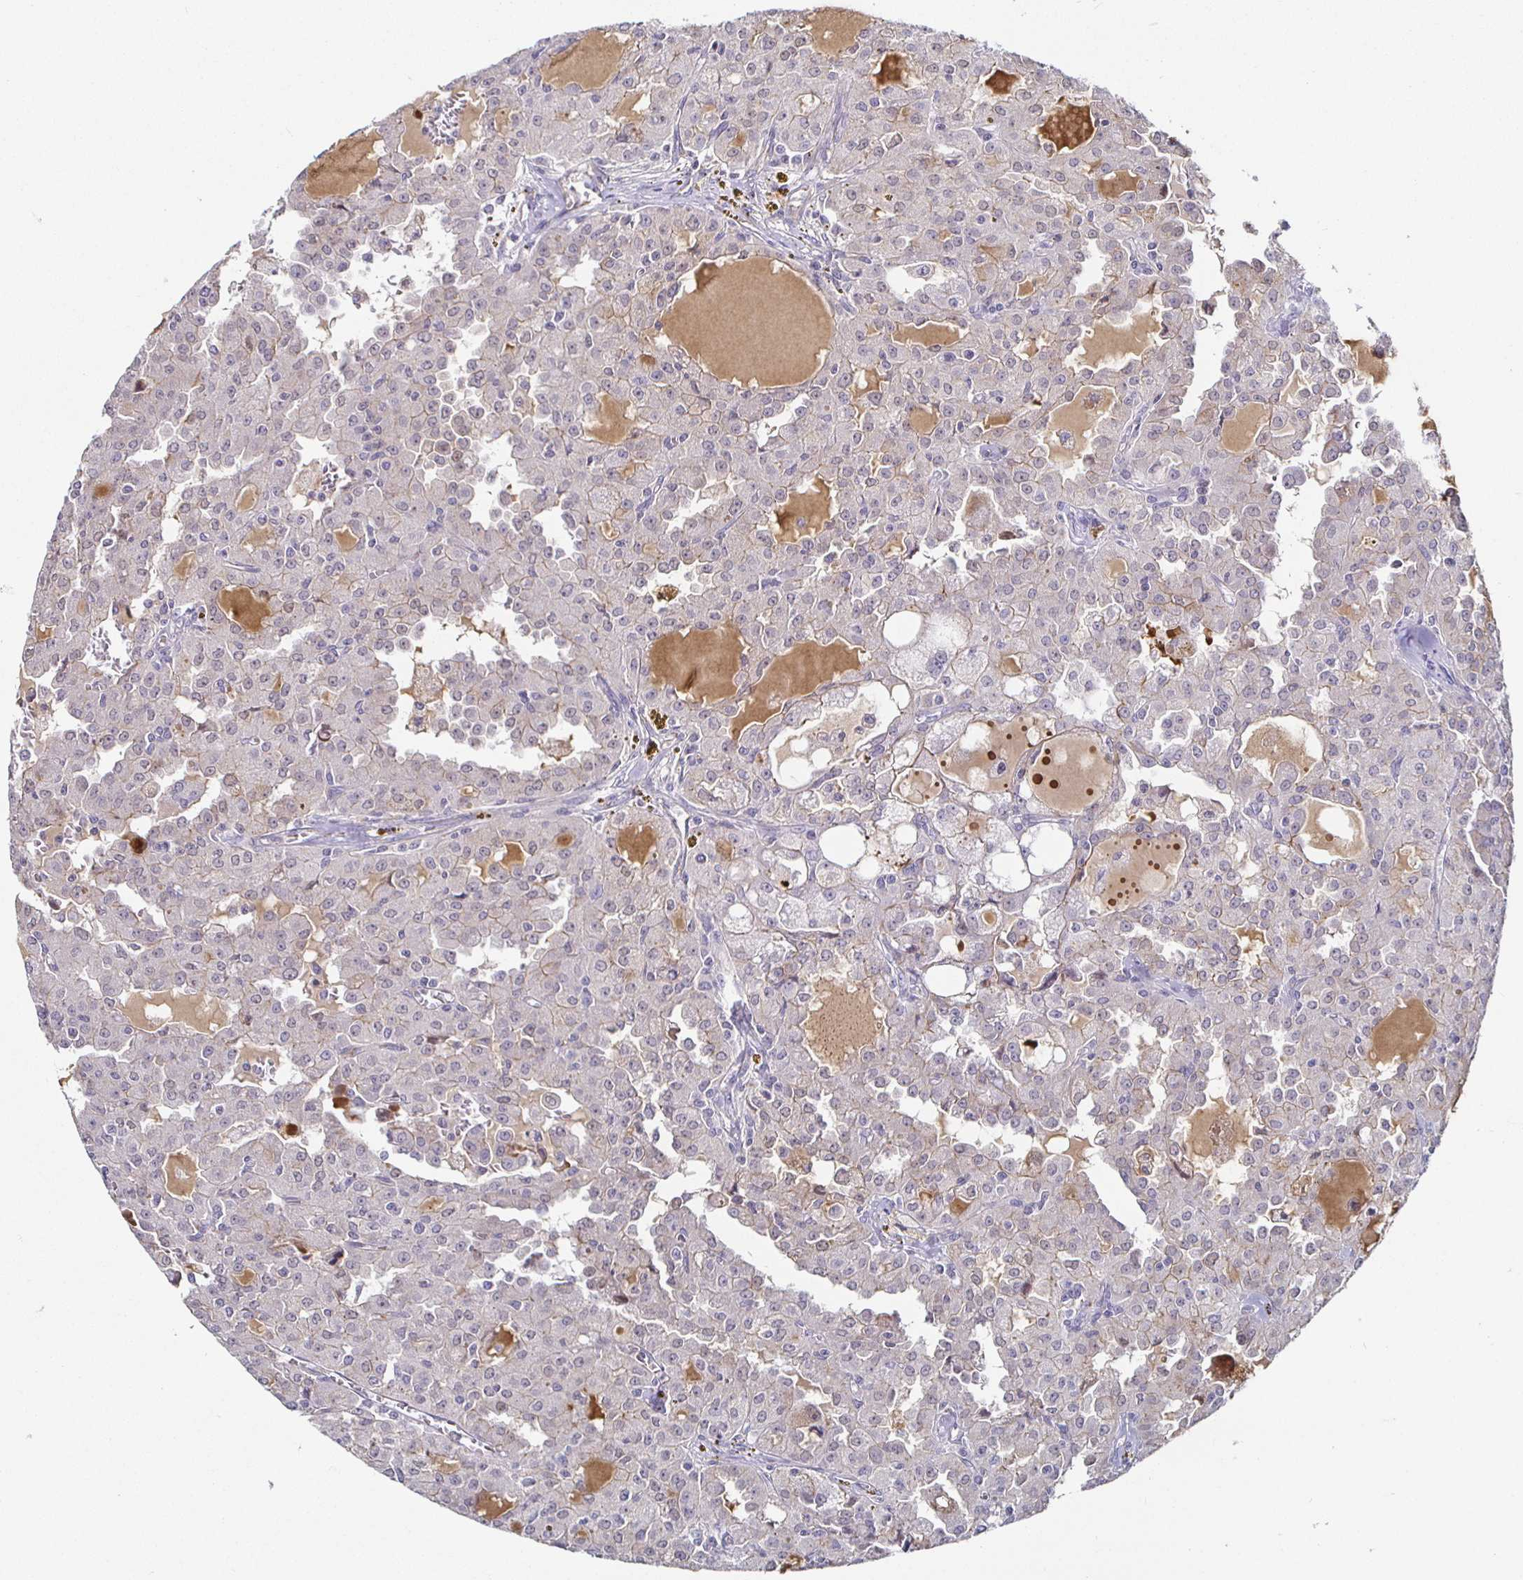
{"staining": {"intensity": "negative", "quantity": "none", "location": "none"}, "tissue": "head and neck cancer", "cell_type": "Tumor cells", "image_type": "cancer", "snomed": [{"axis": "morphology", "description": "Adenocarcinoma, NOS"}, {"axis": "topography", "description": "Head-Neck"}], "caption": "Immunohistochemical staining of head and neck adenocarcinoma exhibits no significant staining in tumor cells. (DAB immunohistochemistry visualized using brightfield microscopy, high magnification).", "gene": "PIWIL3", "patient": {"sex": "male", "age": 64}}